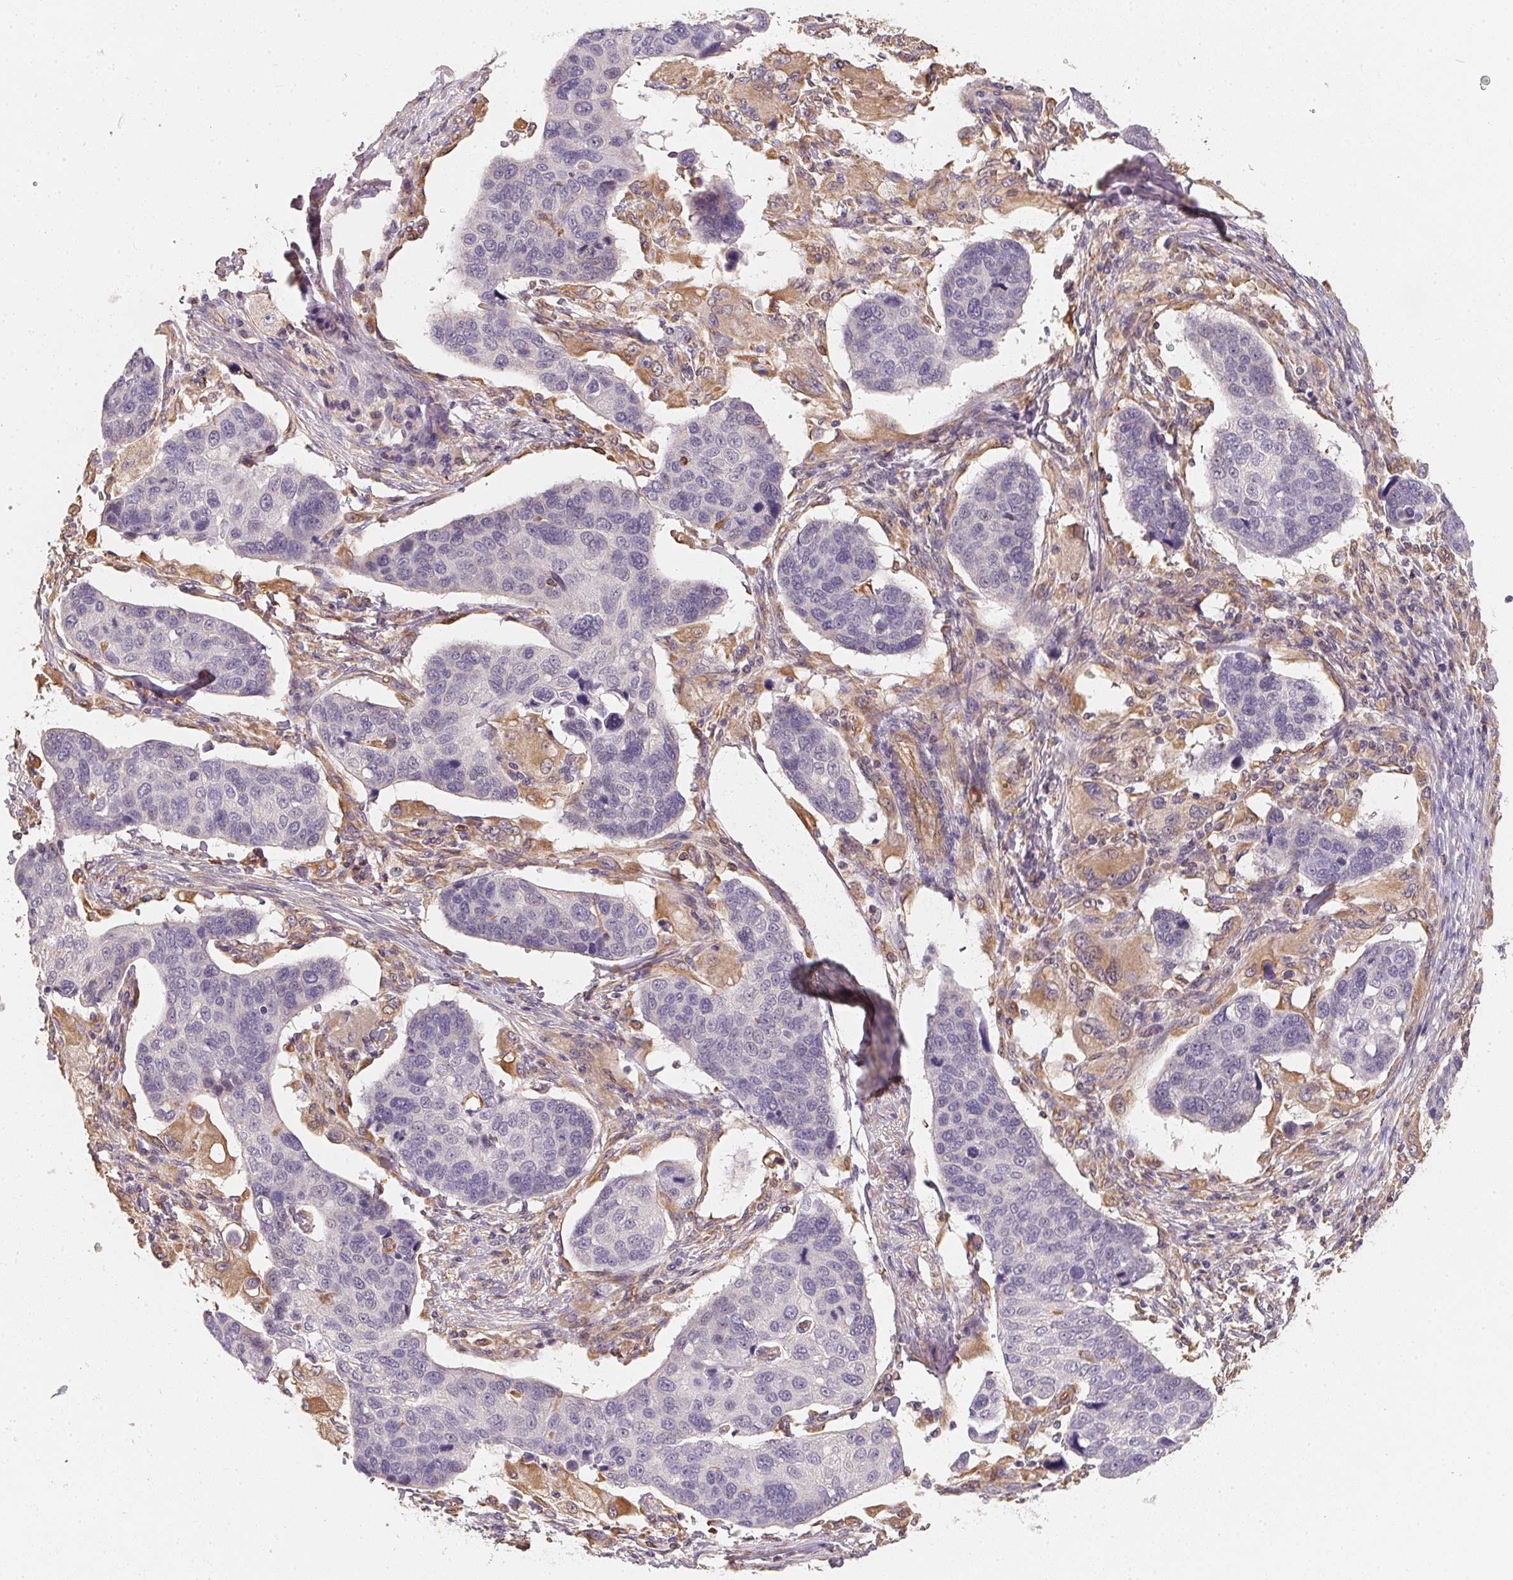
{"staining": {"intensity": "negative", "quantity": "none", "location": "none"}, "tissue": "lung cancer", "cell_type": "Tumor cells", "image_type": "cancer", "snomed": [{"axis": "morphology", "description": "Squamous cell carcinoma, NOS"}, {"axis": "topography", "description": "Lymph node"}, {"axis": "topography", "description": "Lung"}], "caption": "Tumor cells show no significant protein expression in lung squamous cell carcinoma.", "gene": "TBKBP1", "patient": {"sex": "male", "age": 61}}